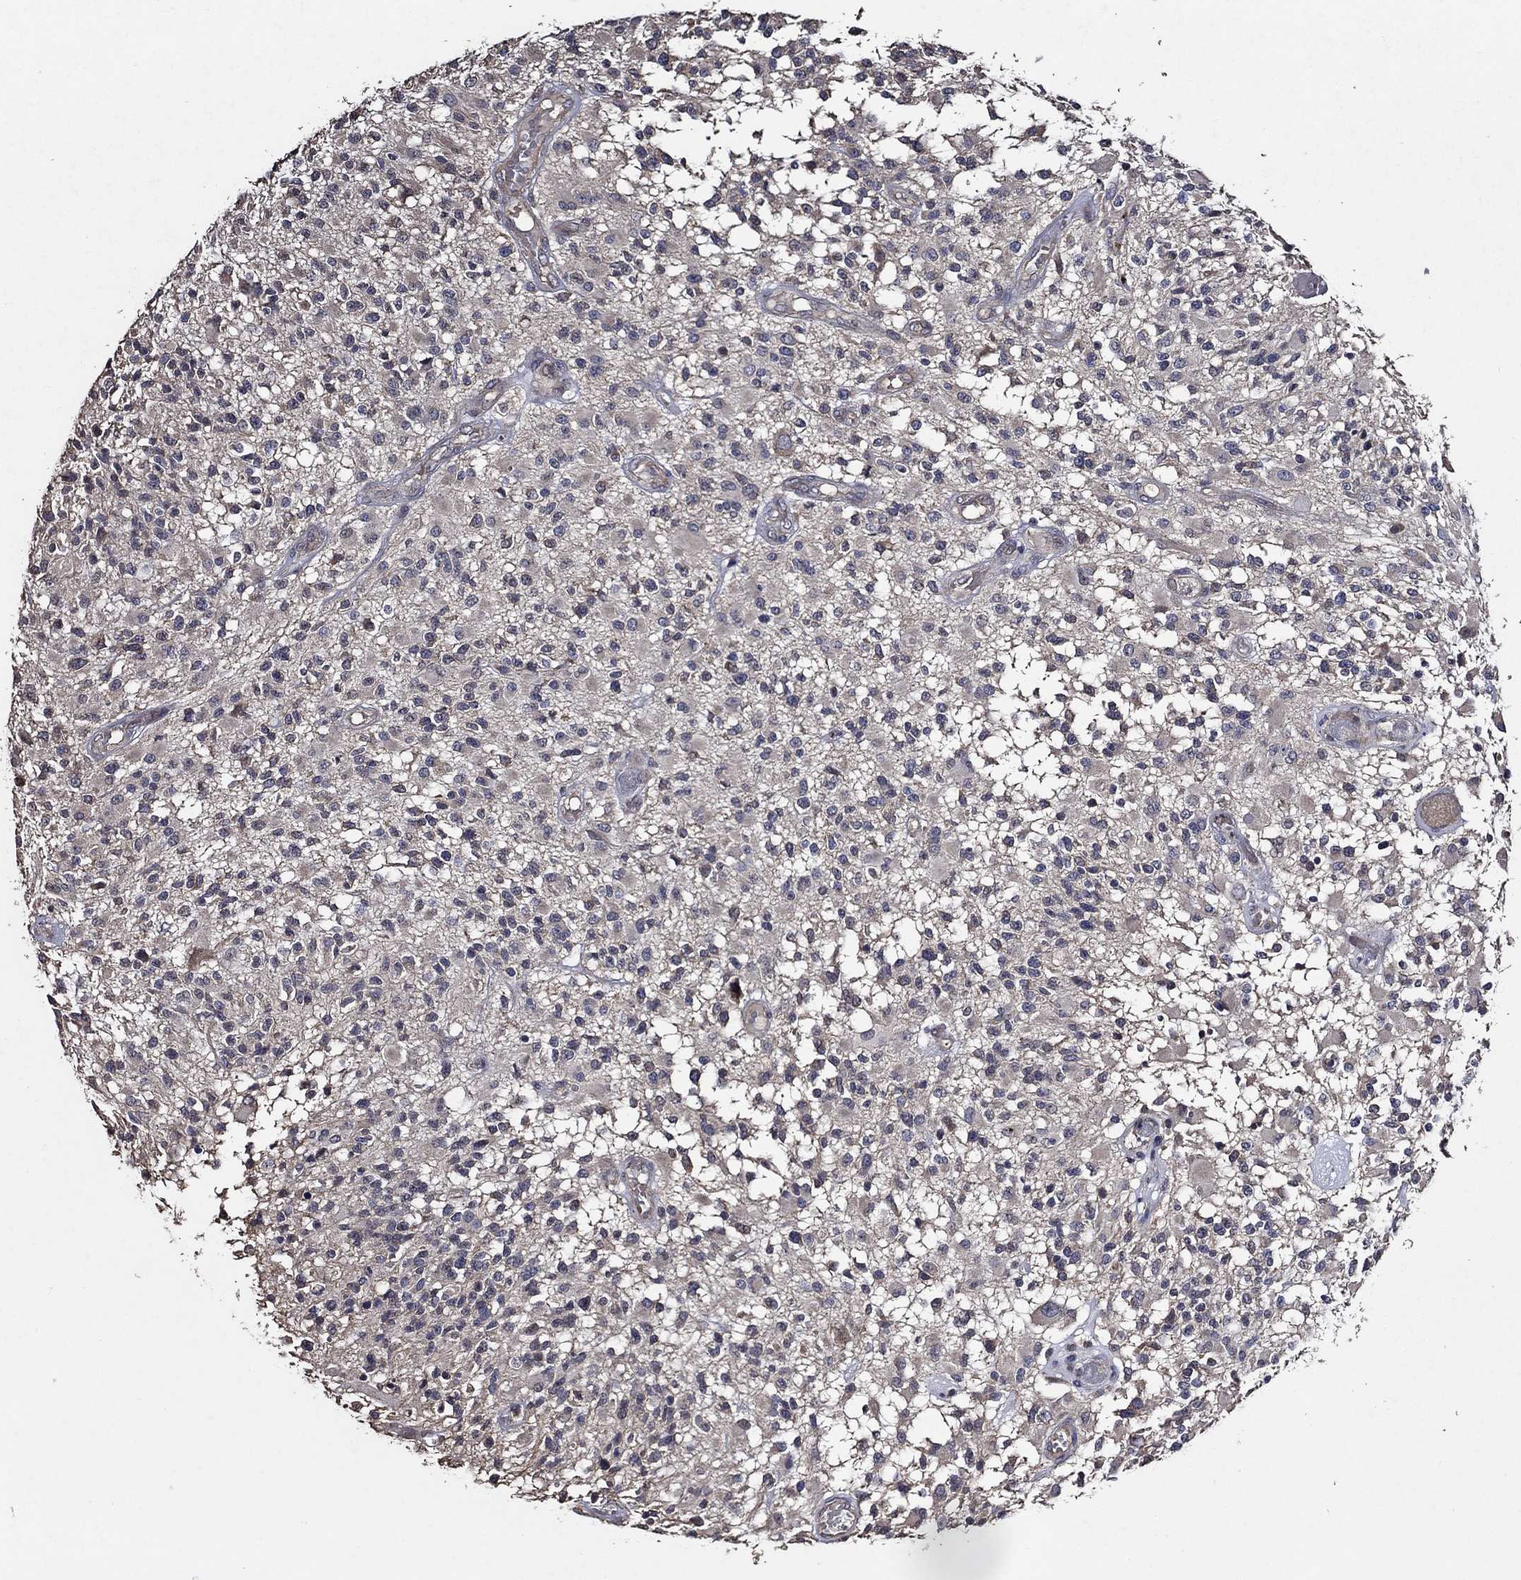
{"staining": {"intensity": "negative", "quantity": "none", "location": "none"}, "tissue": "glioma", "cell_type": "Tumor cells", "image_type": "cancer", "snomed": [{"axis": "morphology", "description": "Glioma, malignant, High grade"}, {"axis": "topography", "description": "Brain"}], "caption": "A photomicrograph of glioma stained for a protein exhibits no brown staining in tumor cells. The staining was performed using DAB to visualize the protein expression in brown, while the nuclei were stained in blue with hematoxylin (Magnification: 20x).", "gene": "HAP1", "patient": {"sex": "female", "age": 63}}